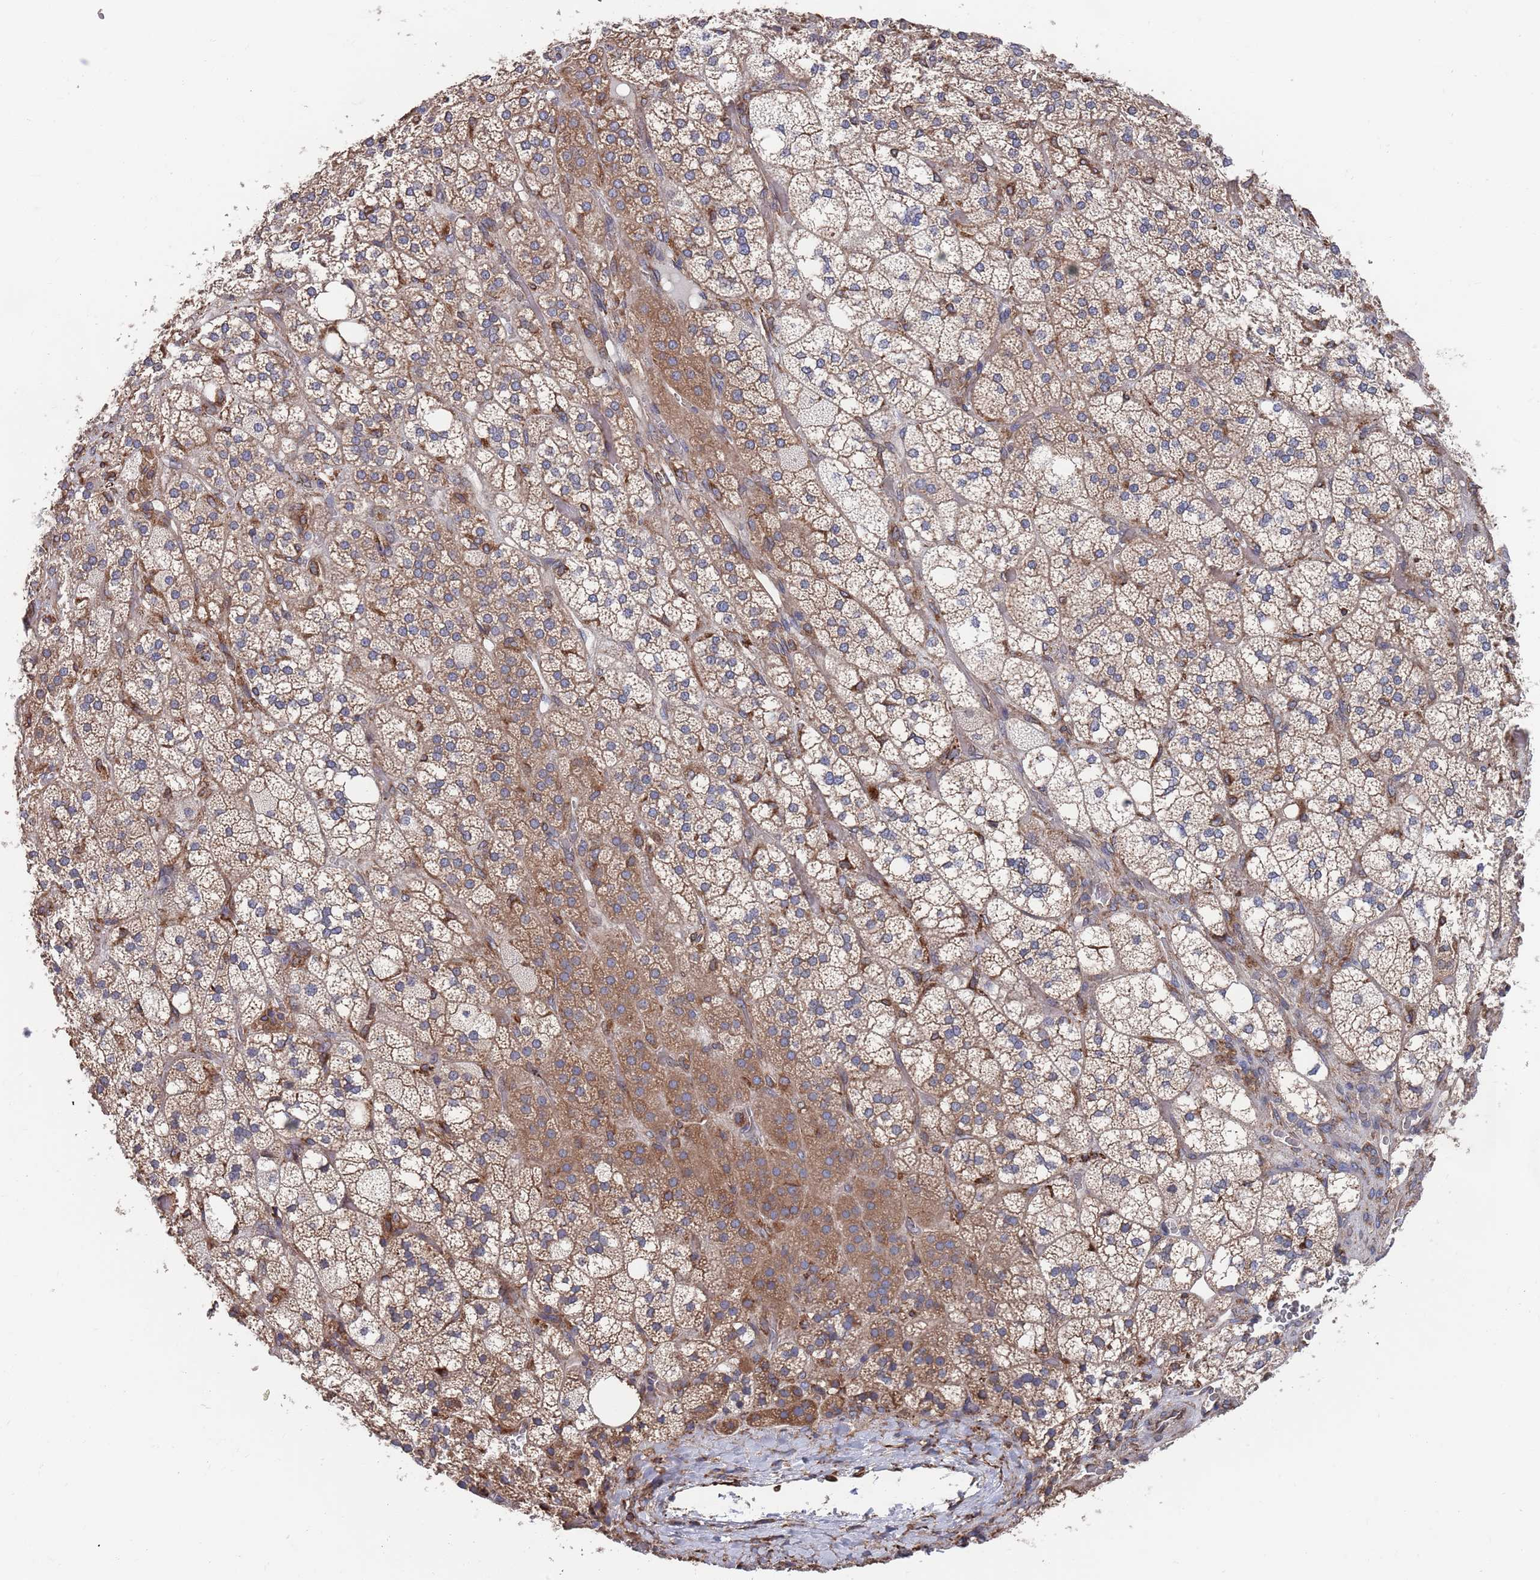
{"staining": {"intensity": "moderate", "quantity": ">75%", "location": "cytoplasmic/membranous"}, "tissue": "adrenal gland", "cell_type": "Glandular cells", "image_type": "normal", "snomed": [{"axis": "morphology", "description": "Normal tissue, NOS"}, {"axis": "topography", "description": "Adrenal gland"}], "caption": "Moderate cytoplasmic/membranous expression for a protein is present in about >75% of glandular cells of benign adrenal gland using IHC.", "gene": "GID8", "patient": {"sex": "male", "age": 61}}